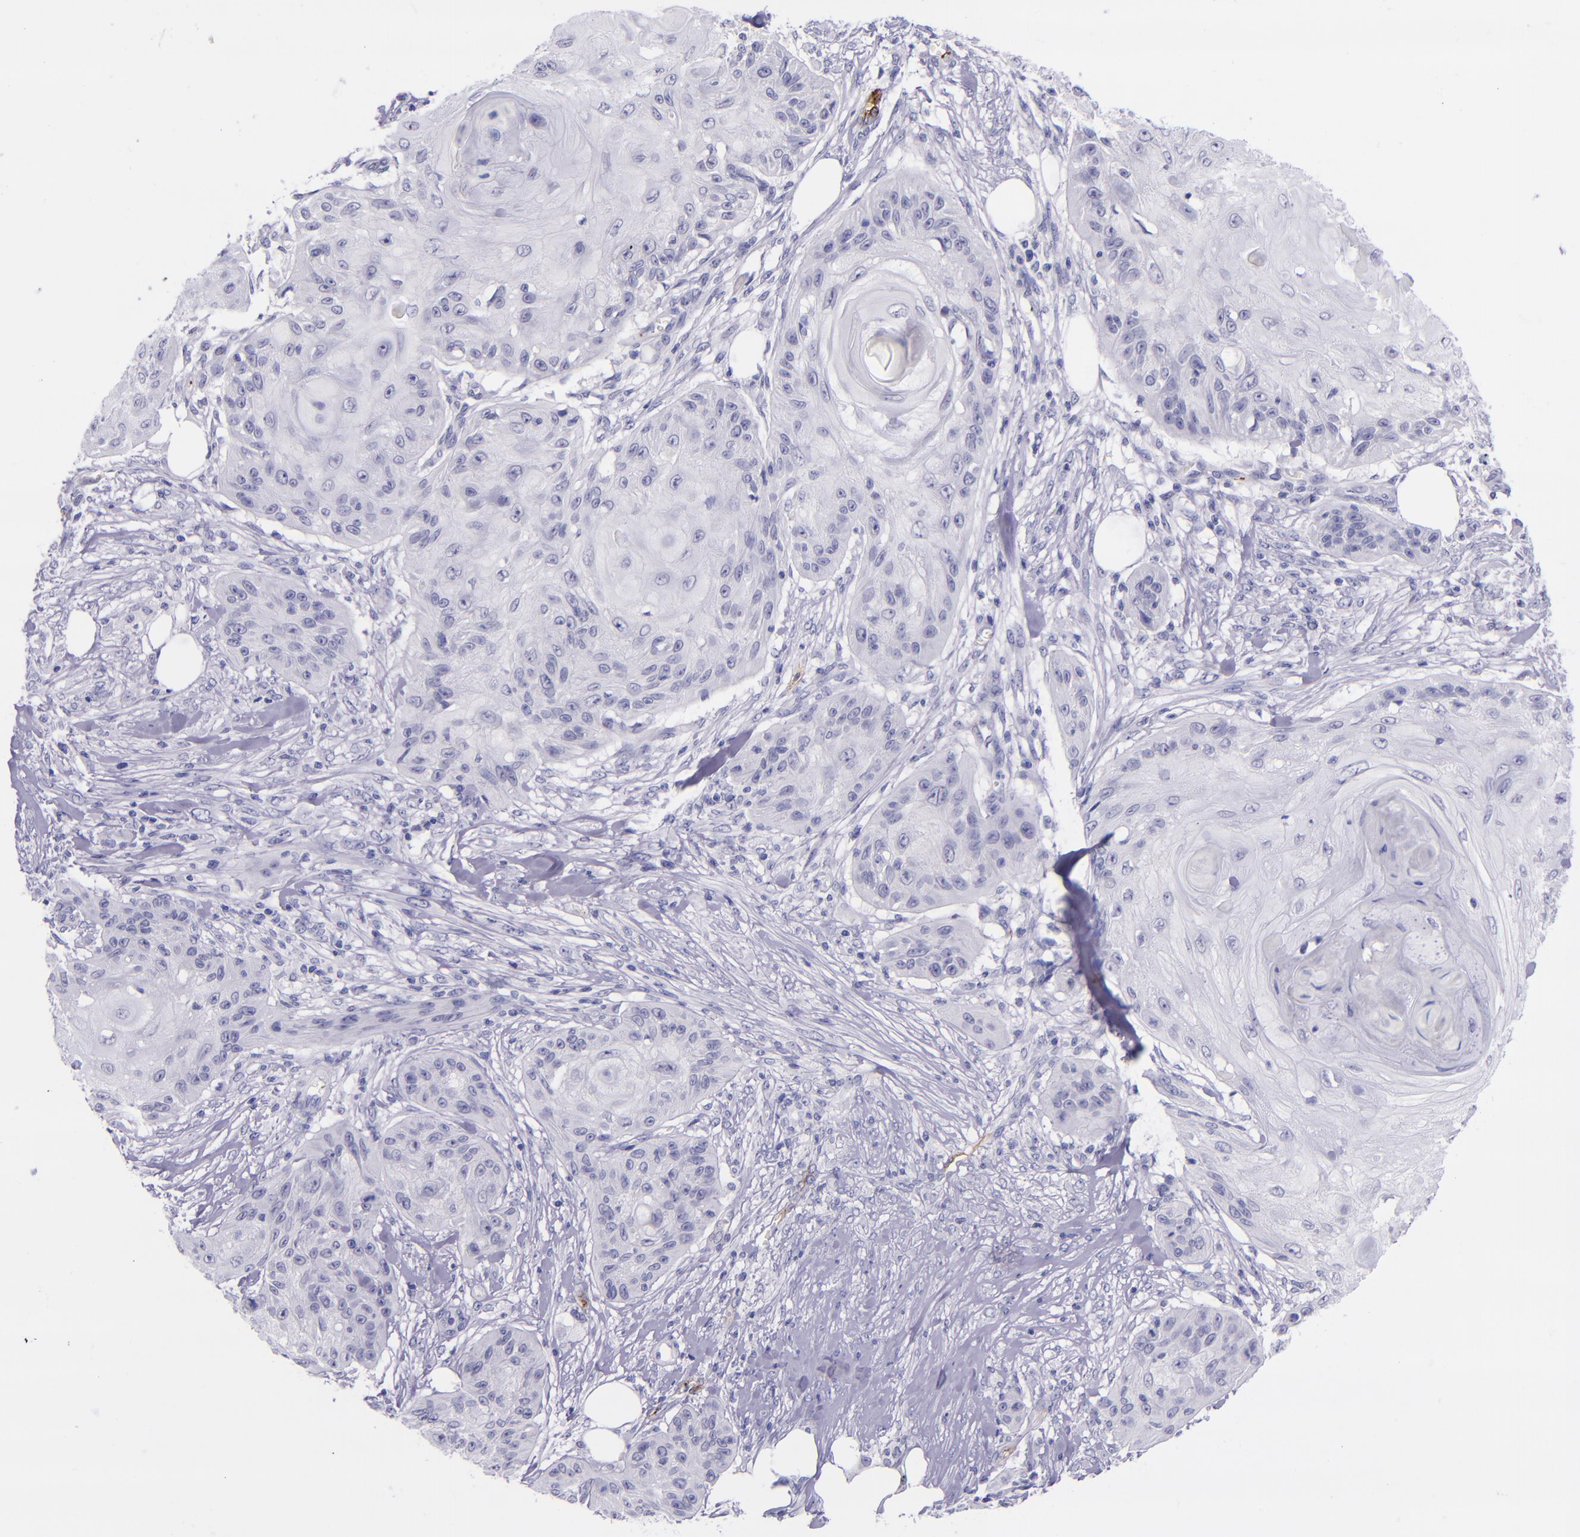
{"staining": {"intensity": "negative", "quantity": "none", "location": "none"}, "tissue": "skin cancer", "cell_type": "Tumor cells", "image_type": "cancer", "snomed": [{"axis": "morphology", "description": "Squamous cell carcinoma, NOS"}, {"axis": "topography", "description": "Skin"}], "caption": "This image is of skin squamous cell carcinoma stained with immunohistochemistry to label a protein in brown with the nuclei are counter-stained blue. There is no staining in tumor cells. Nuclei are stained in blue.", "gene": "SELE", "patient": {"sex": "female", "age": 88}}